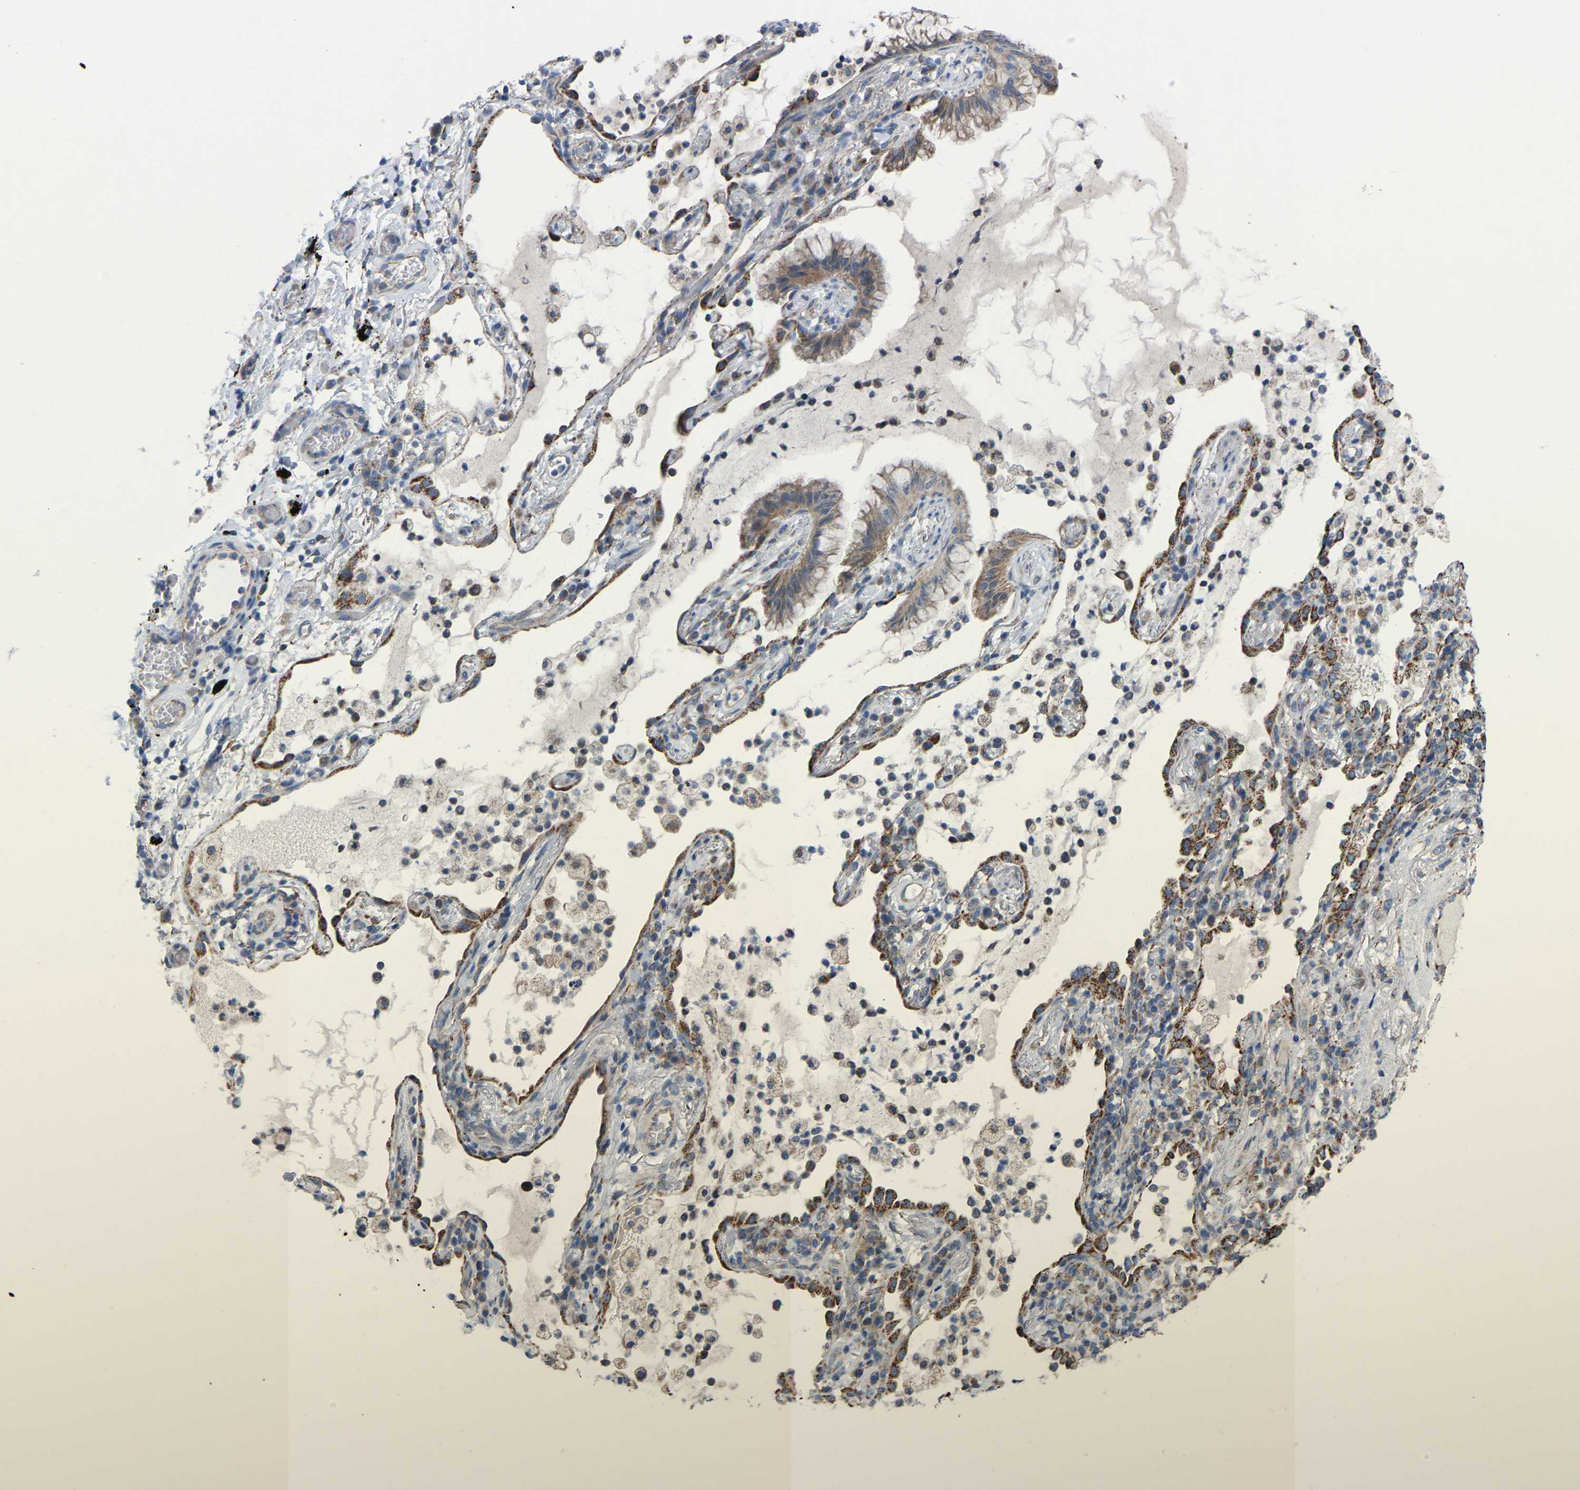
{"staining": {"intensity": "moderate", "quantity": ">75%", "location": "cytoplasmic/membranous"}, "tissue": "lung cancer", "cell_type": "Tumor cells", "image_type": "cancer", "snomed": [{"axis": "morphology", "description": "Adenocarcinoma, NOS"}, {"axis": "topography", "description": "Lung"}], "caption": "A high-resolution image shows IHC staining of lung cancer, which shows moderate cytoplasmic/membranous staining in approximately >75% of tumor cells. Immunohistochemistry stains the protein in brown and the nuclei are stained blue.", "gene": "BCL10", "patient": {"sex": "female", "age": 70}}